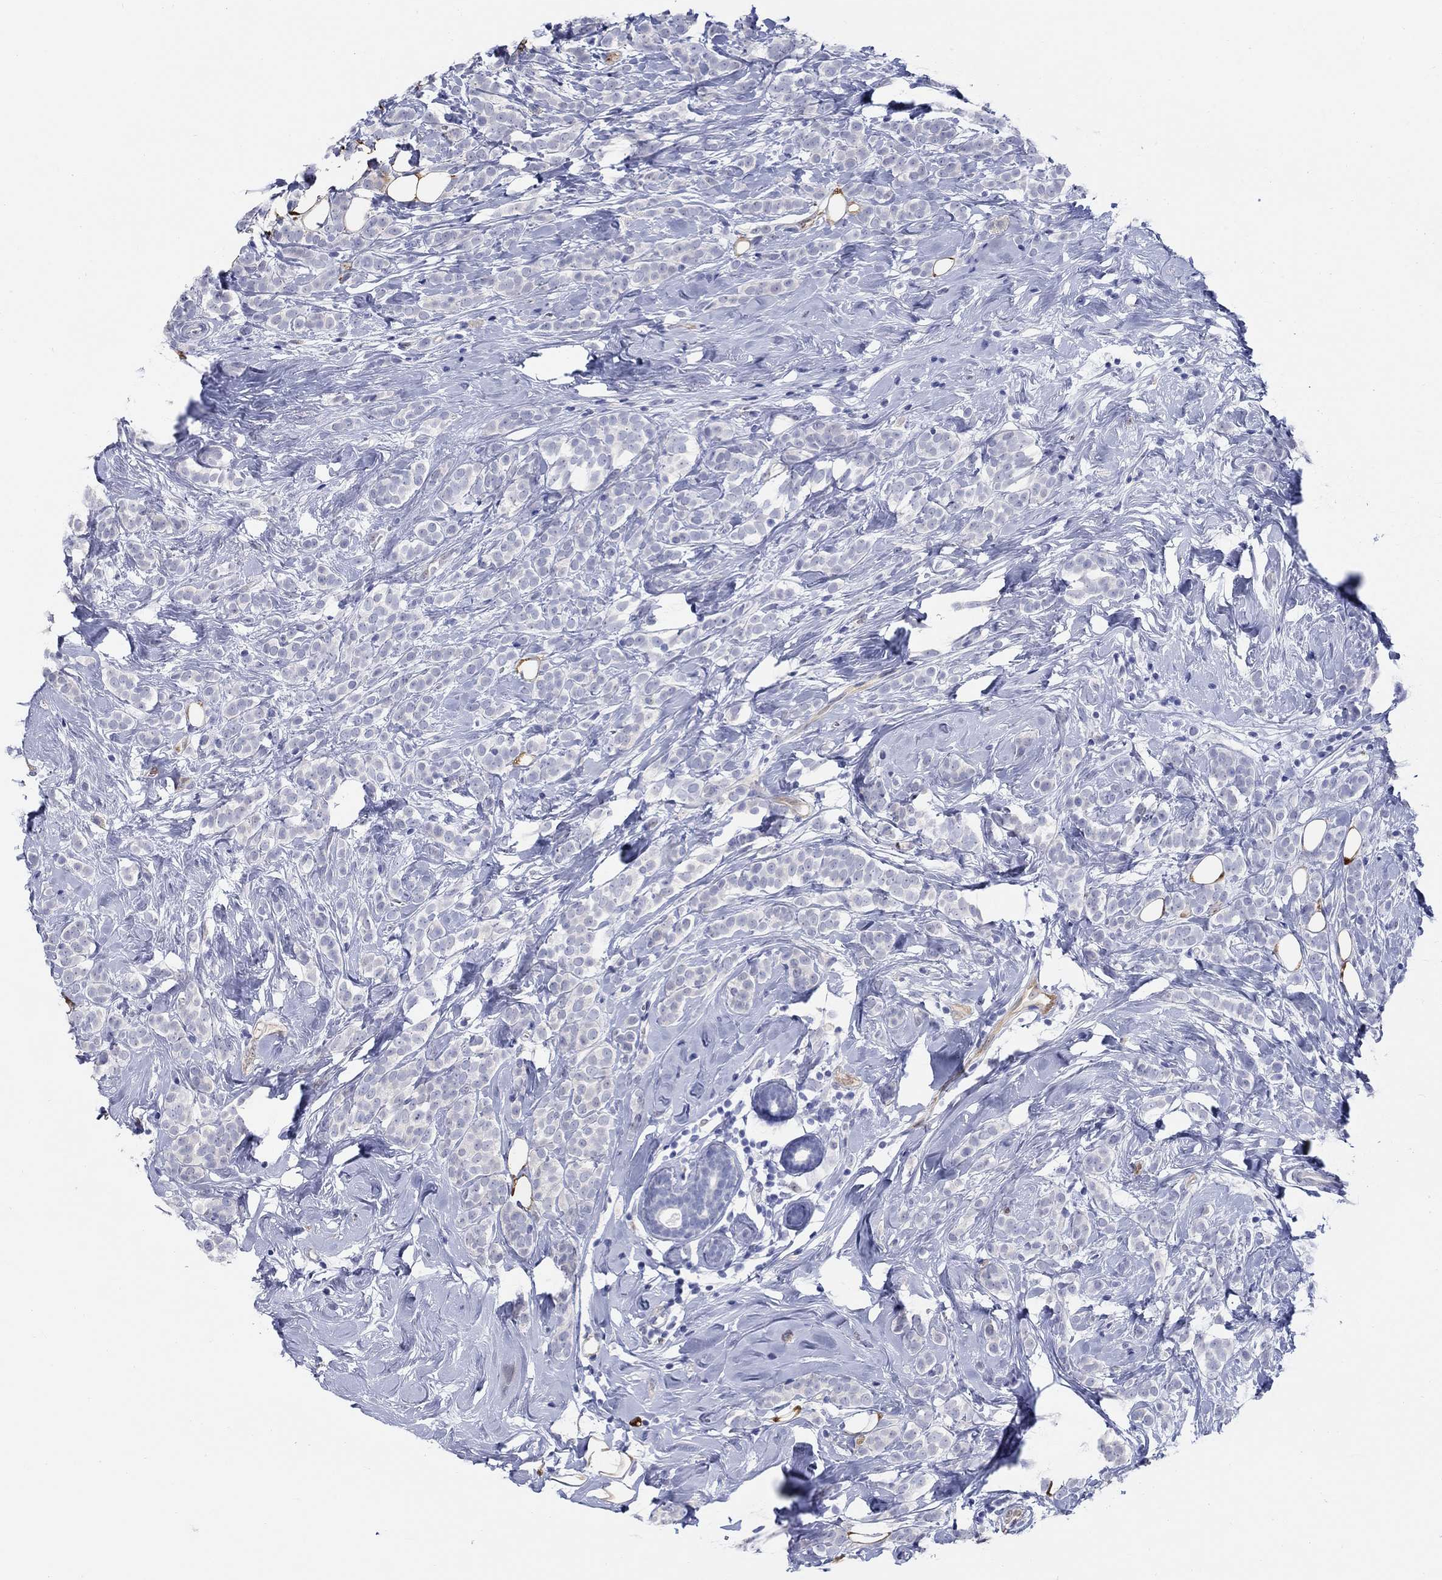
{"staining": {"intensity": "negative", "quantity": "none", "location": "none"}, "tissue": "breast cancer", "cell_type": "Tumor cells", "image_type": "cancer", "snomed": [{"axis": "morphology", "description": "Lobular carcinoma"}, {"axis": "topography", "description": "Breast"}], "caption": "Immunohistochemical staining of breast lobular carcinoma displays no significant expression in tumor cells. (Brightfield microscopy of DAB (3,3'-diaminobenzidine) immunohistochemistry at high magnification).", "gene": "AKR1C2", "patient": {"sex": "female", "age": 49}}